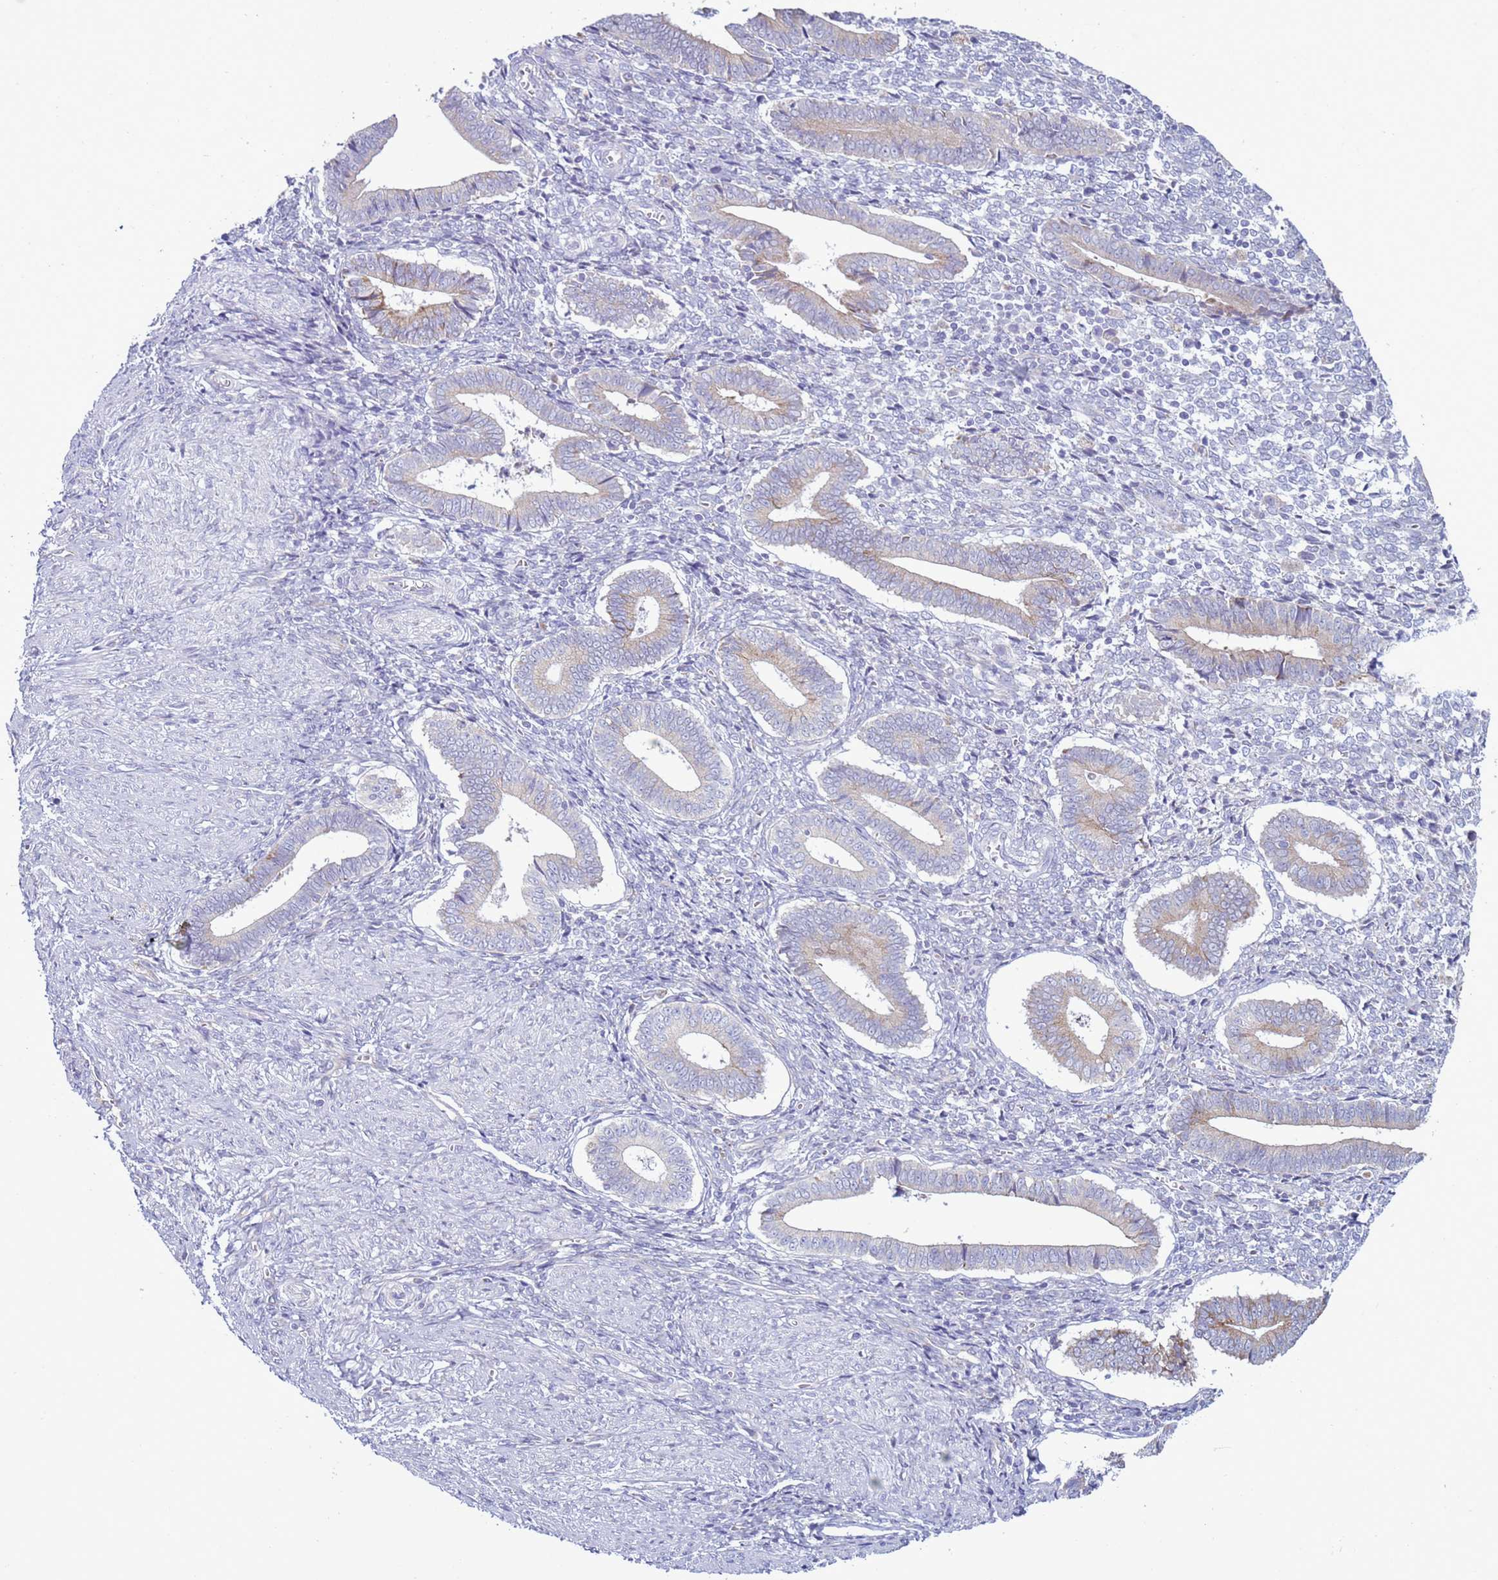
{"staining": {"intensity": "negative", "quantity": "none", "location": "none"}, "tissue": "endometrium", "cell_type": "Cells in endometrial stroma", "image_type": "normal", "snomed": [{"axis": "morphology", "description": "Normal tissue, NOS"}, {"axis": "topography", "description": "Other"}, {"axis": "topography", "description": "Endometrium"}], "caption": "A histopathology image of endometrium stained for a protein shows no brown staining in cells in endometrial stroma.", "gene": "ABHD17B", "patient": {"sex": "female", "age": 44}}